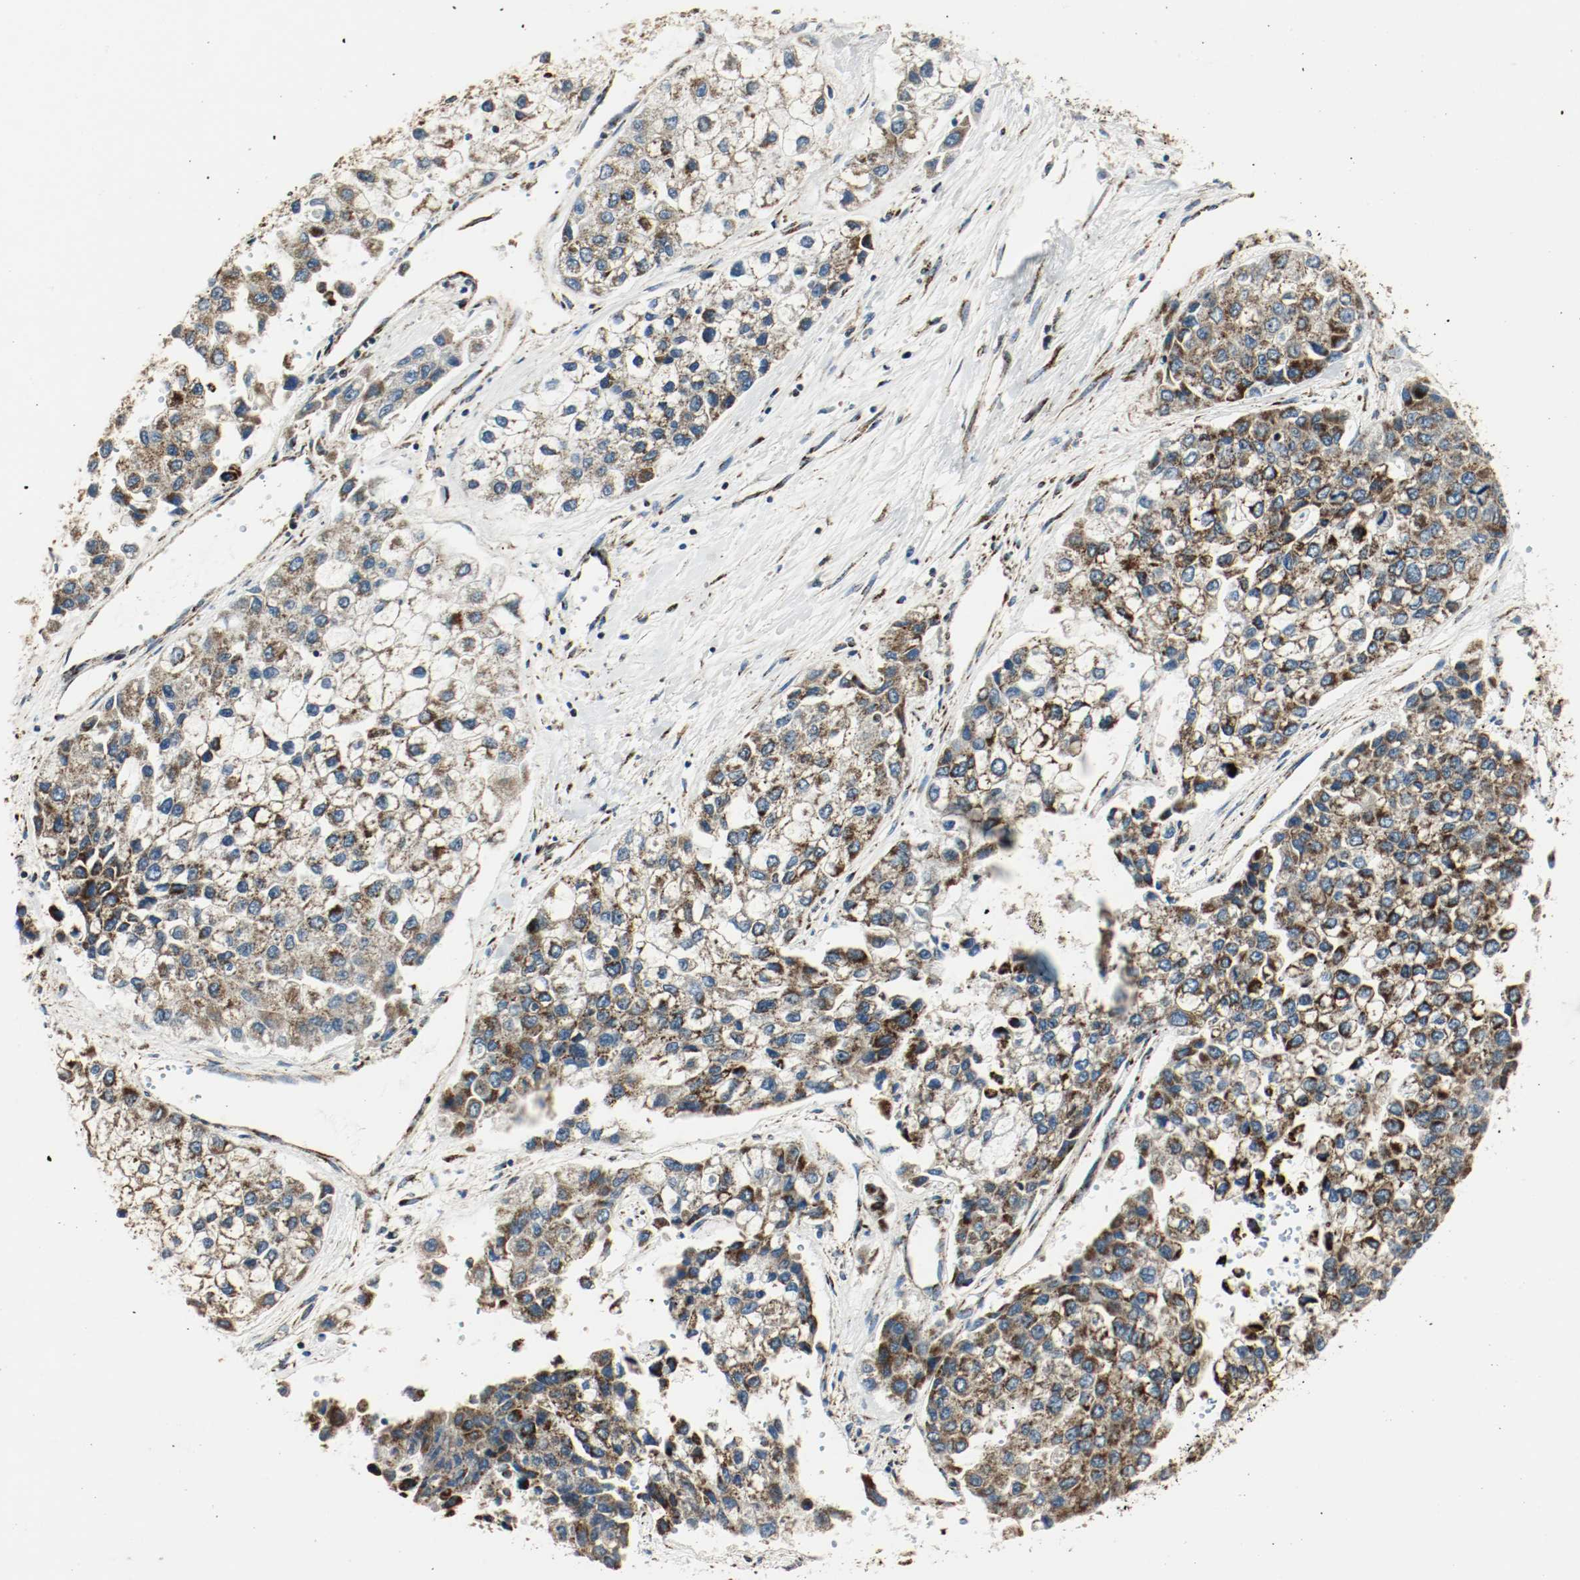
{"staining": {"intensity": "strong", "quantity": ">75%", "location": "cytoplasmic/membranous"}, "tissue": "liver cancer", "cell_type": "Tumor cells", "image_type": "cancer", "snomed": [{"axis": "morphology", "description": "Carcinoma, Hepatocellular, NOS"}, {"axis": "topography", "description": "Liver"}], "caption": "This is a histology image of immunohistochemistry (IHC) staining of liver cancer (hepatocellular carcinoma), which shows strong expression in the cytoplasmic/membranous of tumor cells.", "gene": "PLCG1", "patient": {"sex": "female", "age": 66}}